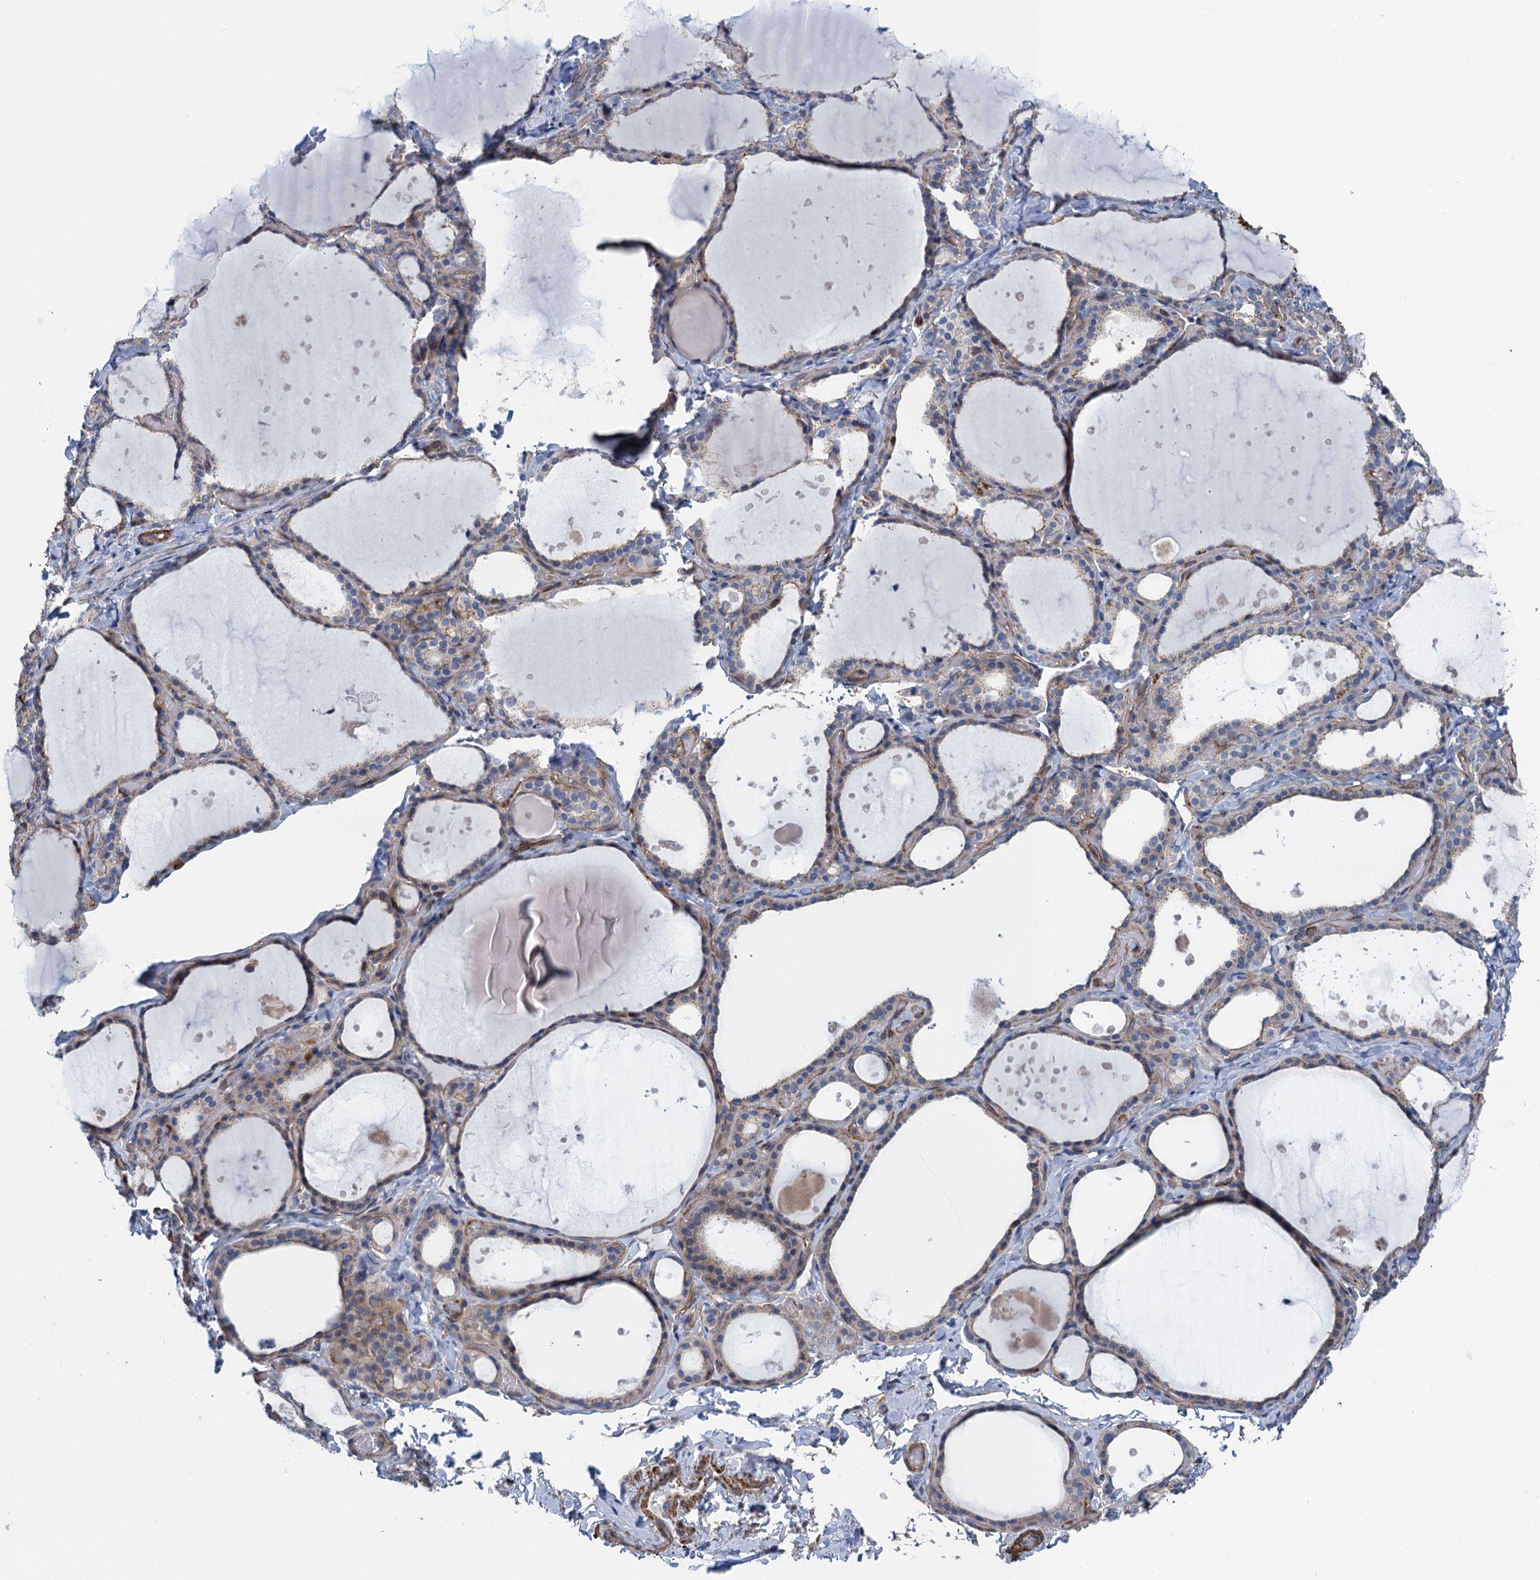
{"staining": {"intensity": "moderate", "quantity": "<25%", "location": "cytoplasmic/membranous"}, "tissue": "thyroid gland", "cell_type": "Glandular cells", "image_type": "normal", "snomed": [{"axis": "morphology", "description": "Normal tissue, NOS"}, {"axis": "topography", "description": "Thyroid gland"}], "caption": "Immunohistochemistry (DAB (3,3'-diaminobenzidine)) staining of benign thyroid gland demonstrates moderate cytoplasmic/membranous protein positivity in approximately <25% of glandular cells.", "gene": "PROSER2", "patient": {"sex": "female", "age": 44}}